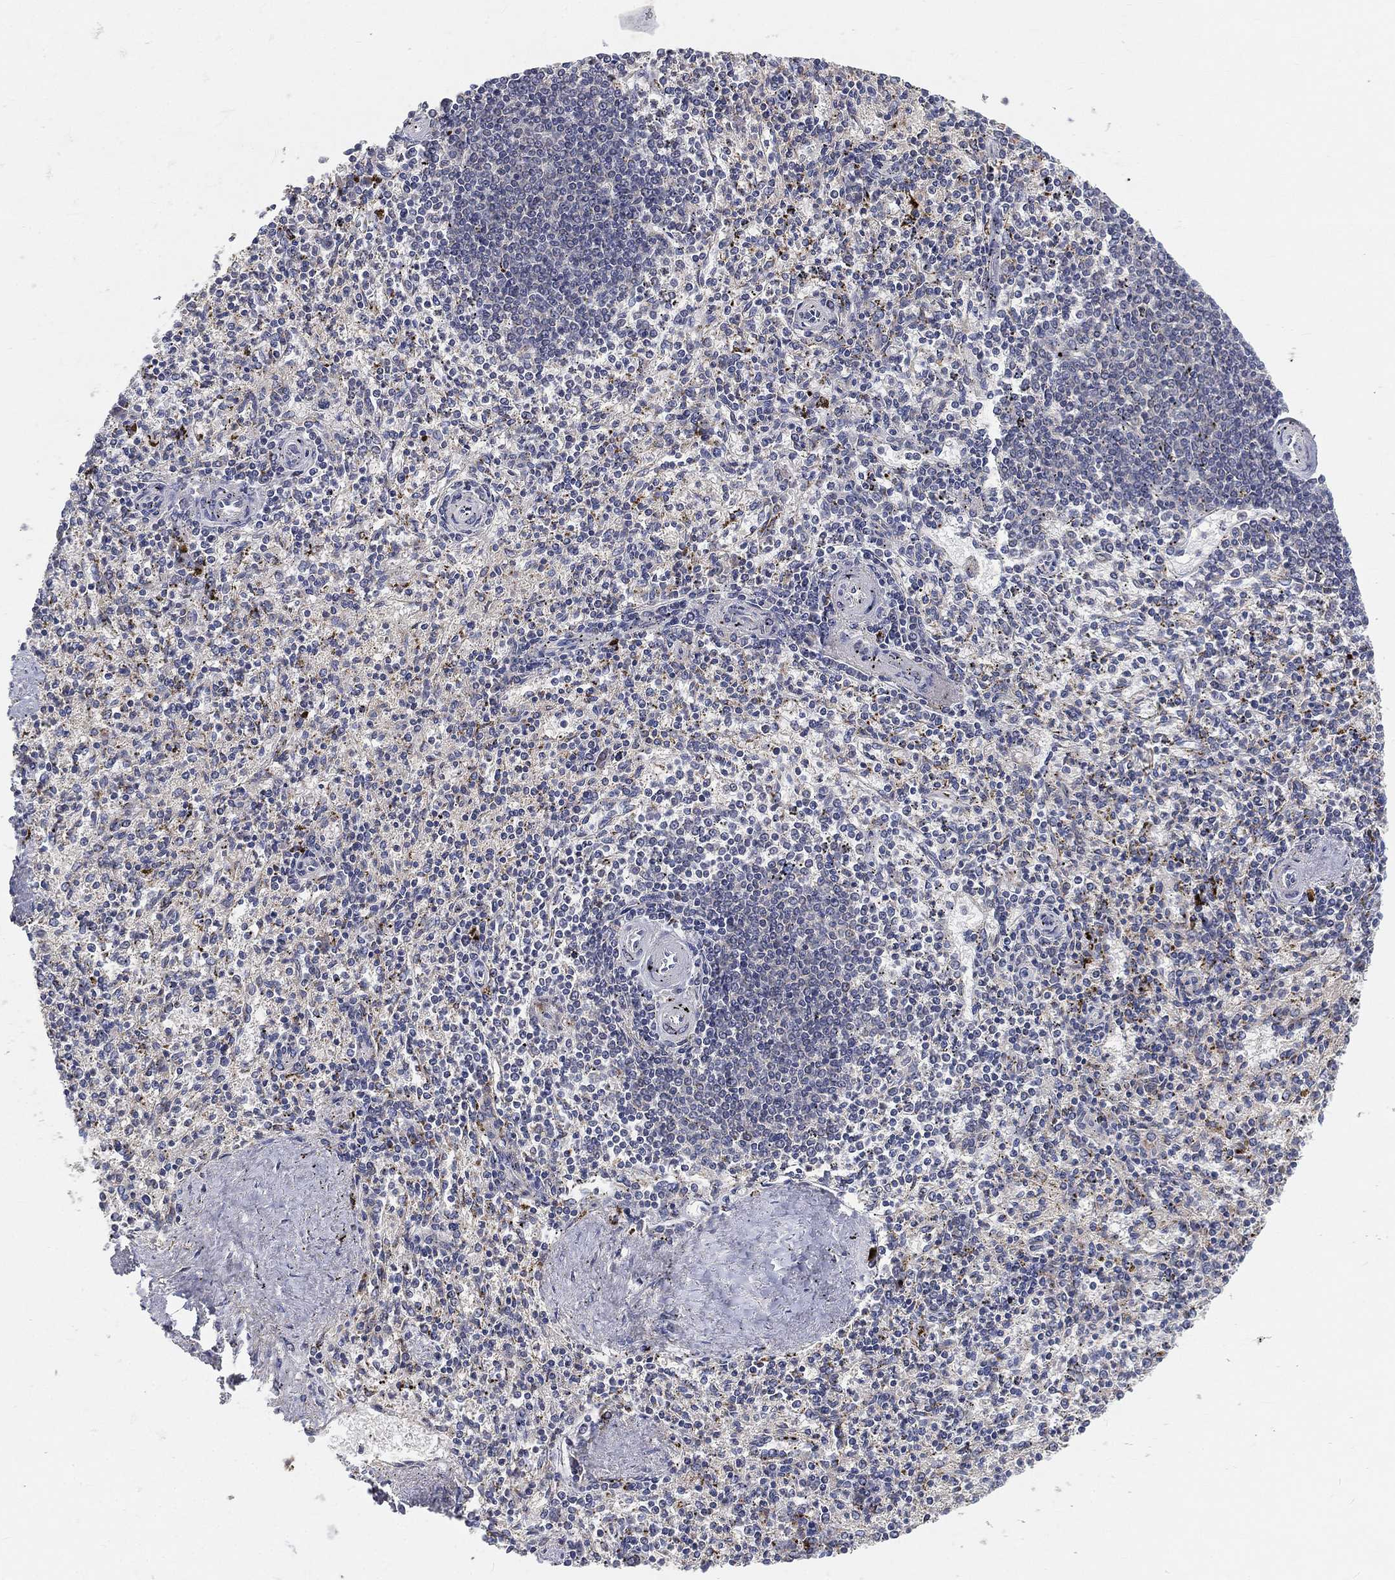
{"staining": {"intensity": "moderate", "quantity": "<25%", "location": "cytoplasmic/membranous"}, "tissue": "spleen", "cell_type": "Cells in red pulp", "image_type": "normal", "snomed": [{"axis": "morphology", "description": "Normal tissue, NOS"}, {"axis": "topography", "description": "Spleen"}], "caption": "The histopathology image demonstrates immunohistochemical staining of benign spleen. There is moderate cytoplasmic/membranous expression is seen in approximately <25% of cells in red pulp.", "gene": "CTSL", "patient": {"sex": "female", "age": 37}}